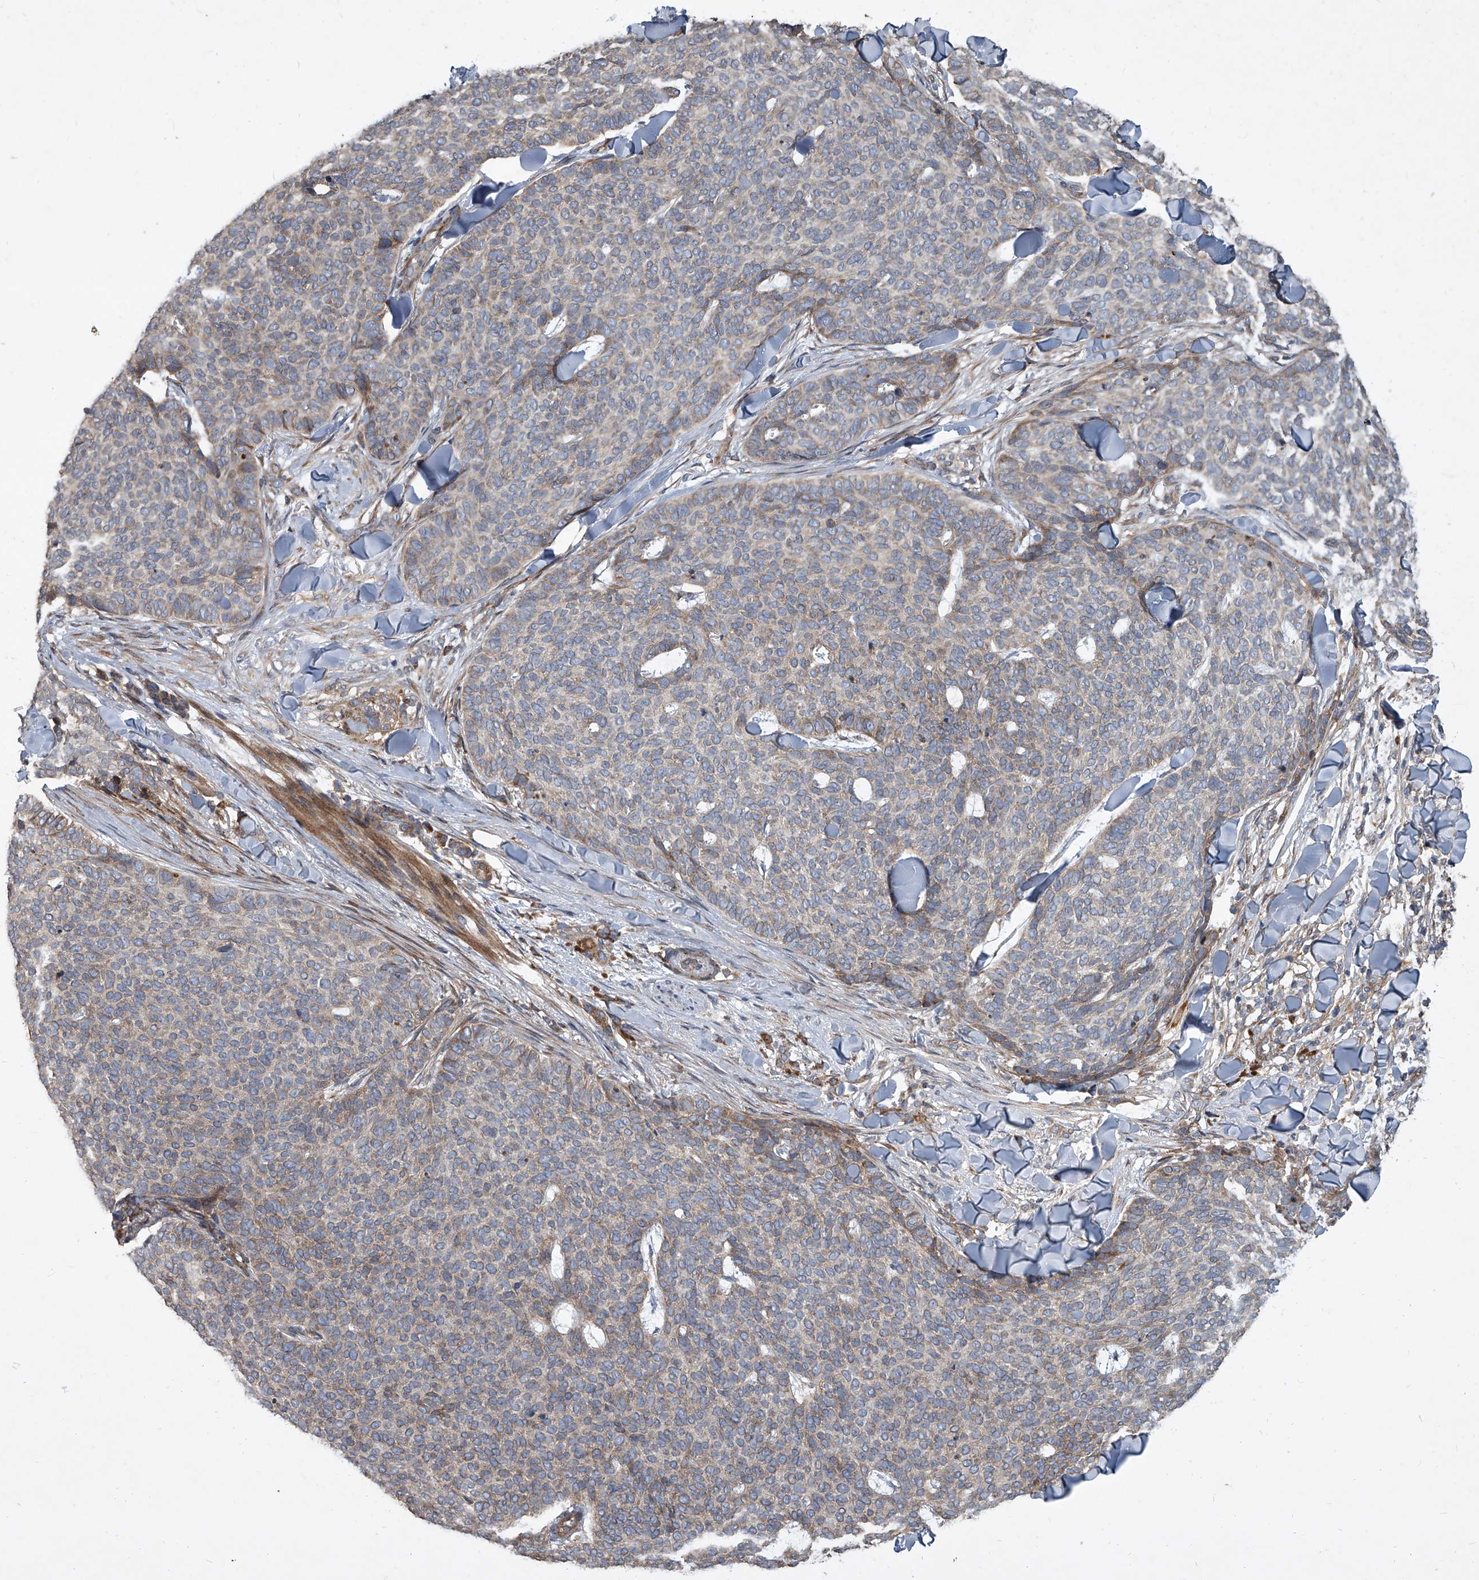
{"staining": {"intensity": "weak", "quantity": "25%-75%", "location": "cytoplasmic/membranous"}, "tissue": "skin cancer", "cell_type": "Tumor cells", "image_type": "cancer", "snomed": [{"axis": "morphology", "description": "Normal tissue, NOS"}, {"axis": "morphology", "description": "Basal cell carcinoma"}, {"axis": "topography", "description": "Skin"}], "caption": "Protein staining of skin basal cell carcinoma tissue reveals weak cytoplasmic/membranous positivity in approximately 25%-75% of tumor cells. The staining was performed using DAB, with brown indicating positive protein expression. Nuclei are stained blue with hematoxylin.", "gene": "EVA1C", "patient": {"sex": "male", "age": 50}}